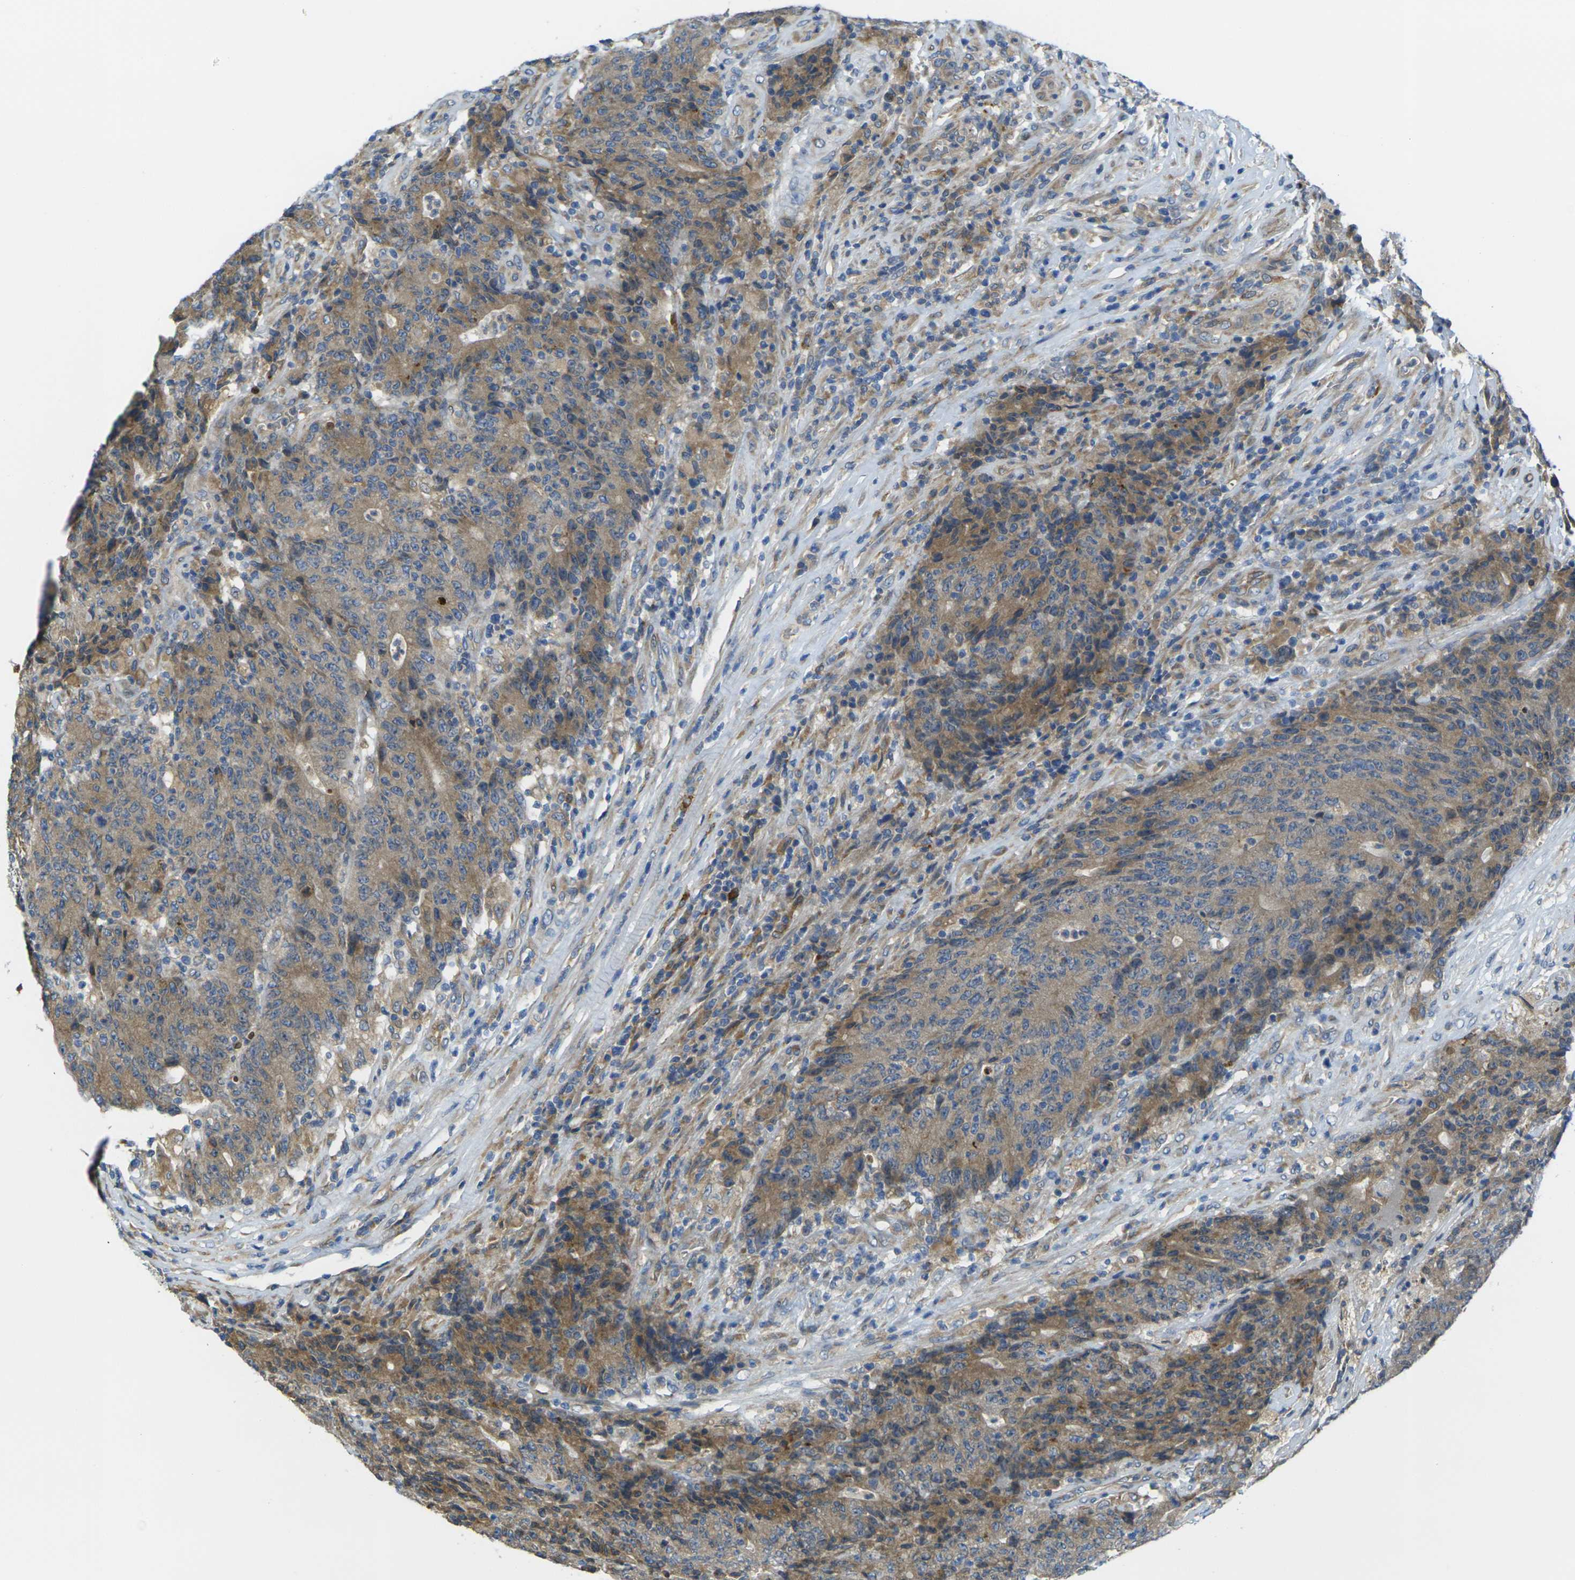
{"staining": {"intensity": "moderate", "quantity": ">75%", "location": "cytoplasmic/membranous"}, "tissue": "colorectal cancer", "cell_type": "Tumor cells", "image_type": "cancer", "snomed": [{"axis": "morphology", "description": "Normal tissue, NOS"}, {"axis": "morphology", "description": "Adenocarcinoma, NOS"}, {"axis": "topography", "description": "Colon"}], "caption": "The image displays immunohistochemical staining of colorectal cancer (adenocarcinoma). There is moderate cytoplasmic/membranous expression is present in approximately >75% of tumor cells.", "gene": "FZD1", "patient": {"sex": "female", "age": 75}}